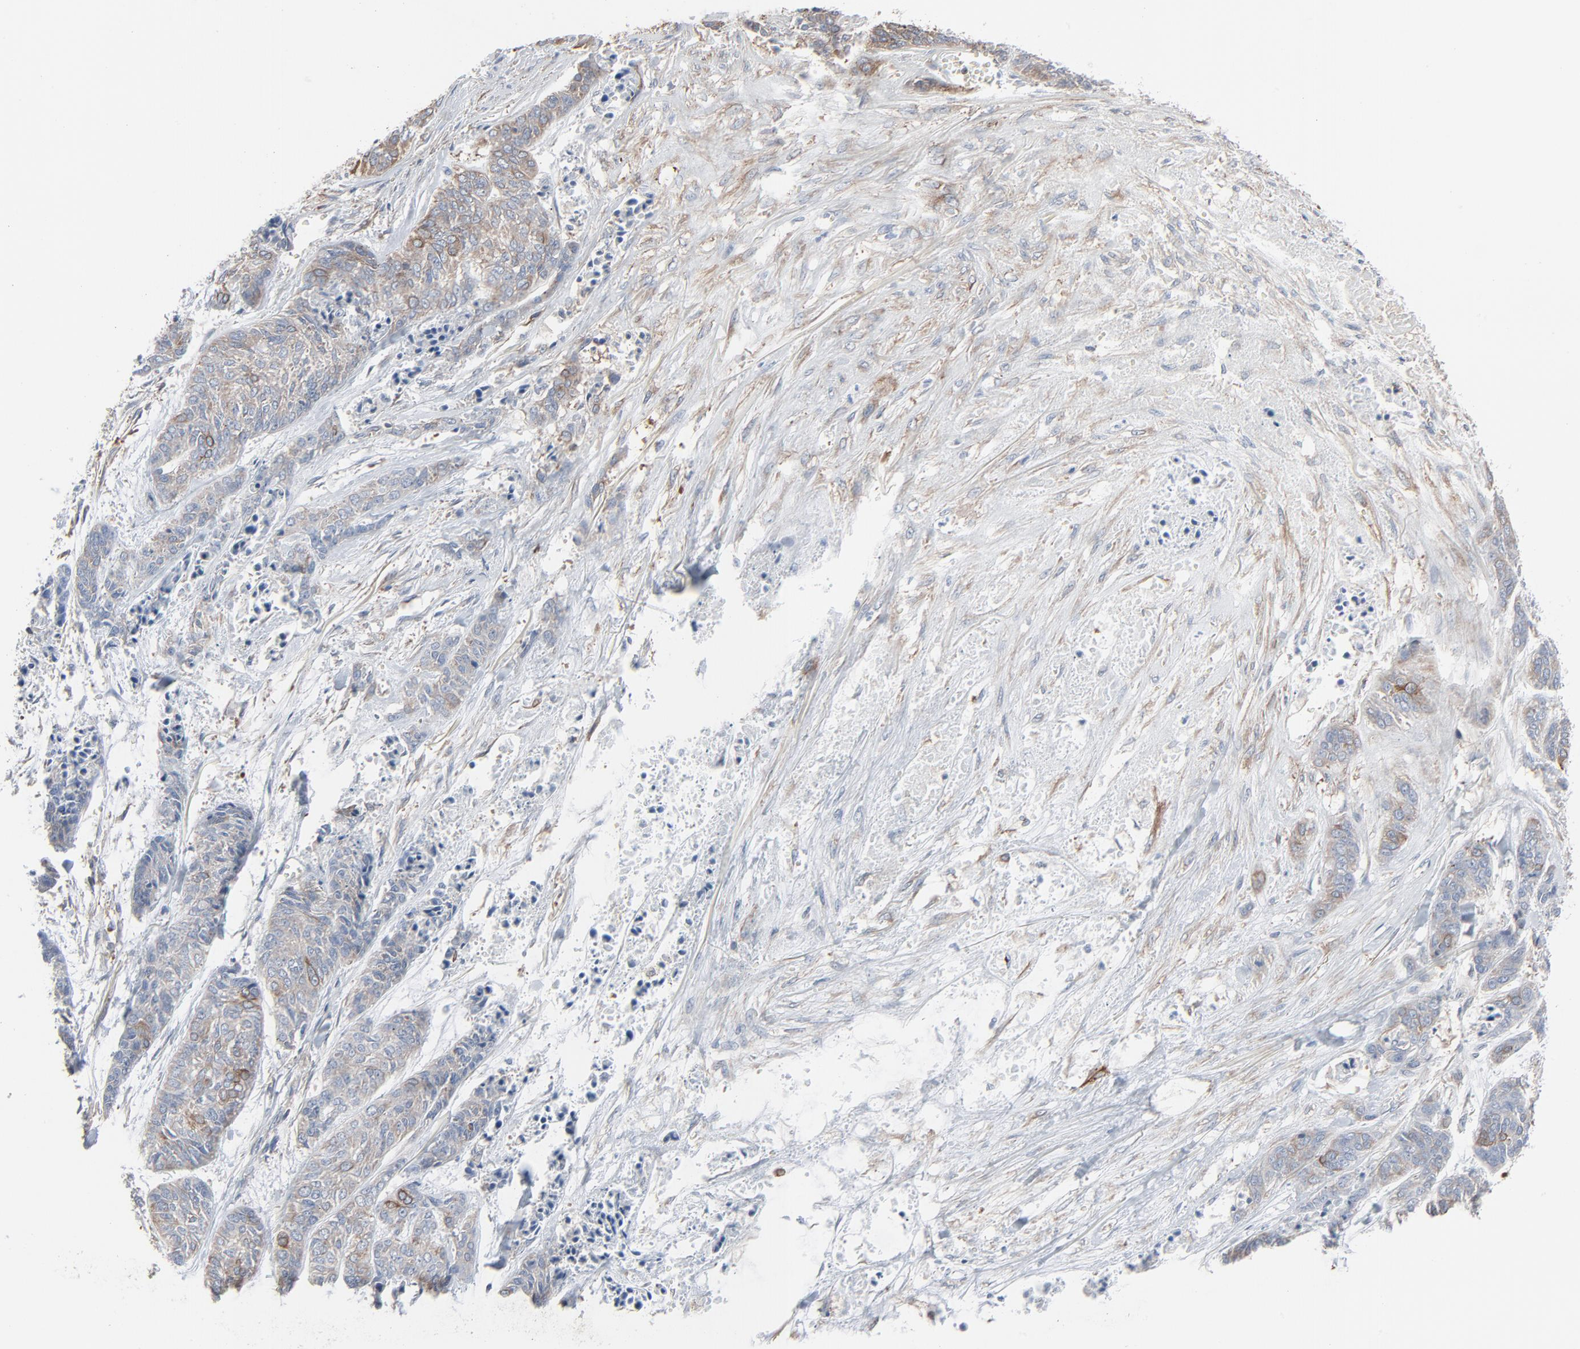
{"staining": {"intensity": "weak", "quantity": "25%-75%", "location": "cytoplasmic/membranous"}, "tissue": "skin cancer", "cell_type": "Tumor cells", "image_type": "cancer", "snomed": [{"axis": "morphology", "description": "Basal cell carcinoma"}, {"axis": "topography", "description": "Skin"}], "caption": "This histopathology image reveals IHC staining of skin cancer, with low weak cytoplasmic/membranous staining in about 25%-75% of tumor cells.", "gene": "OPTN", "patient": {"sex": "female", "age": 64}}